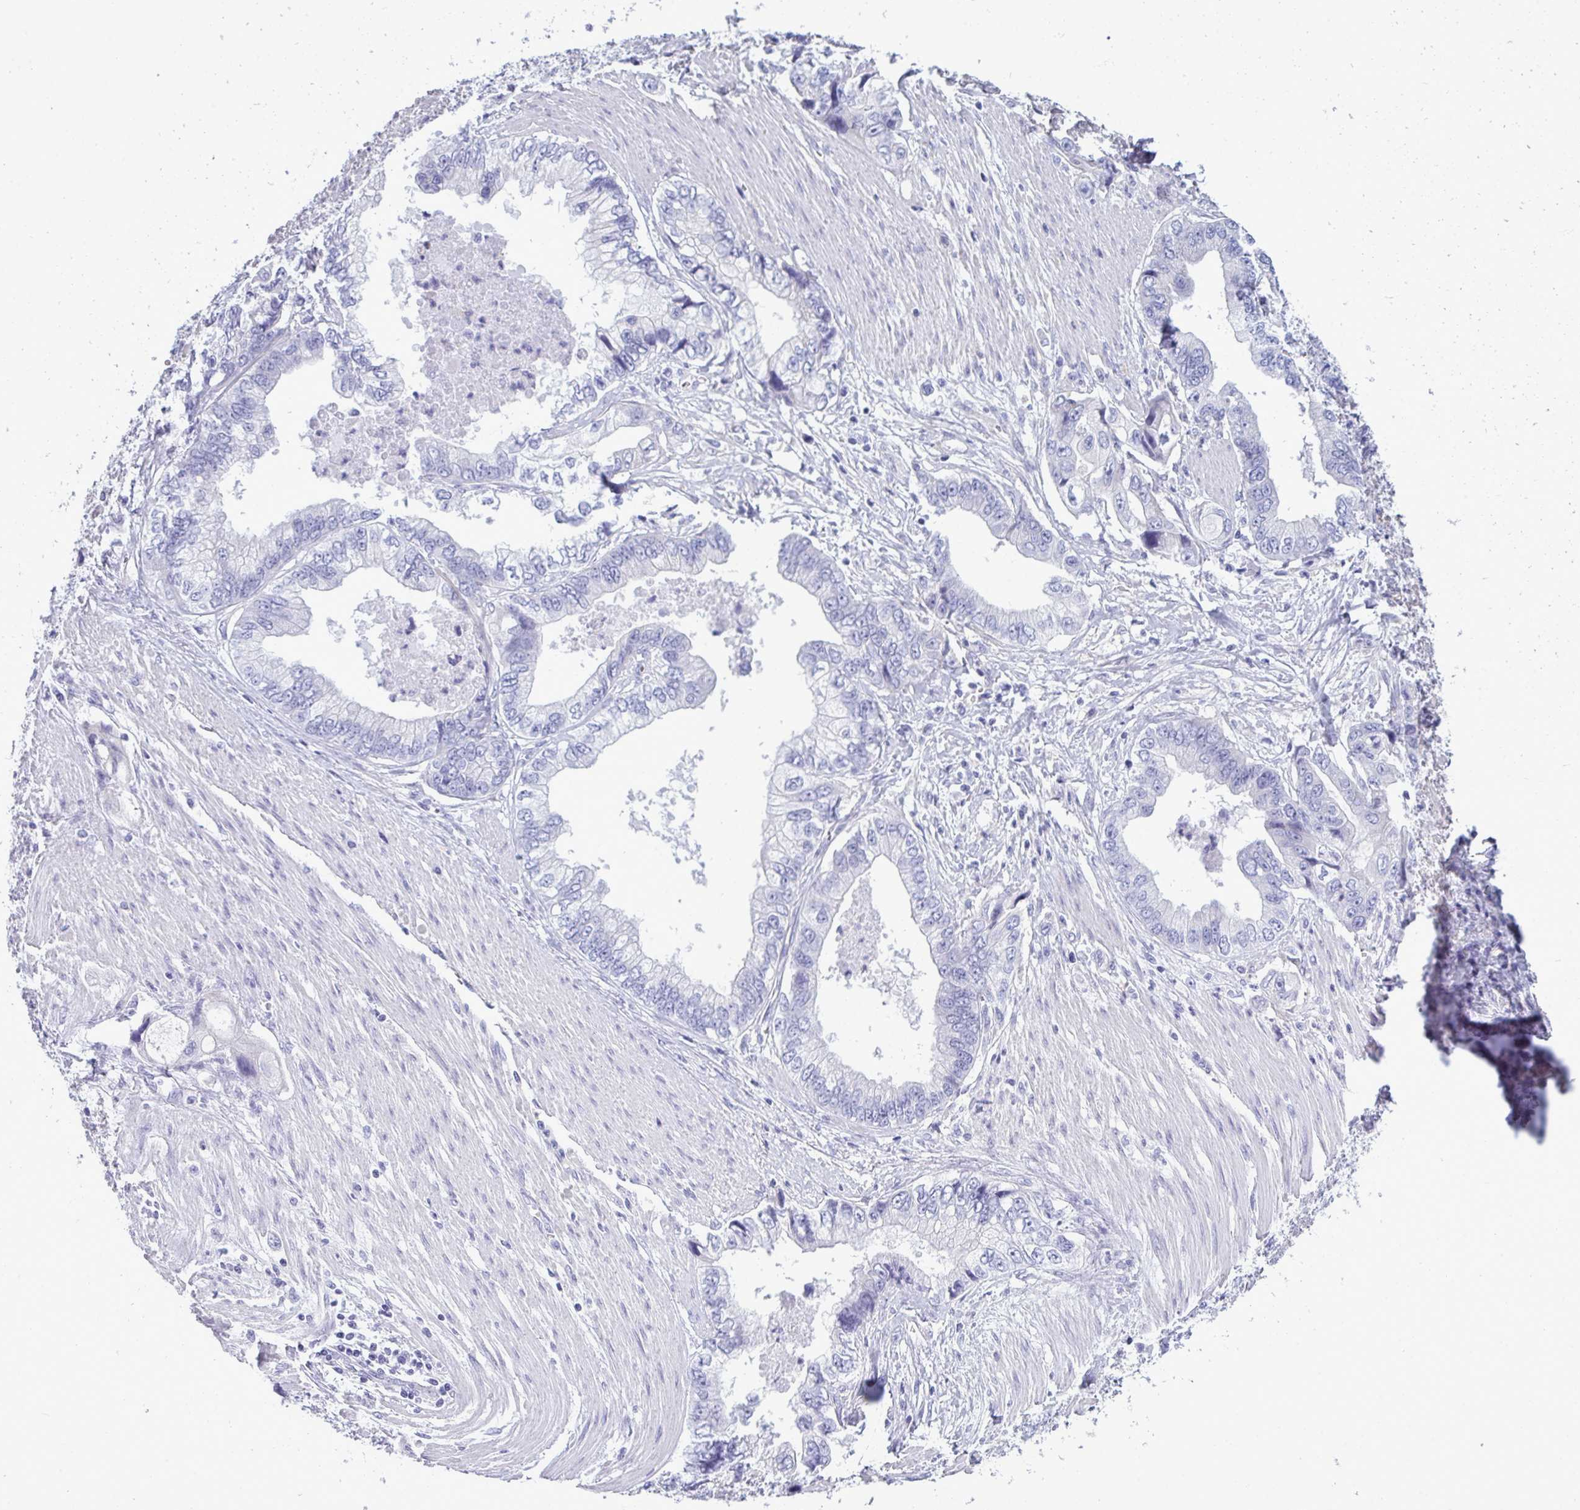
{"staining": {"intensity": "negative", "quantity": "none", "location": "none"}, "tissue": "stomach cancer", "cell_type": "Tumor cells", "image_type": "cancer", "snomed": [{"axis": "morphology", "description": "Adenocarcinoma, NOS"}, {"axis": "topography", "description": "Pancreas"}, {"axis": "topography", "description": "Stomach, upper"}], "caption": "Immunohistochemical staining of adenocarcinoma (stomach) demonstrates no significant positivity in tumor cells.", "gene": "MYH10", "patient": {"sex": "male", "age": 77}}